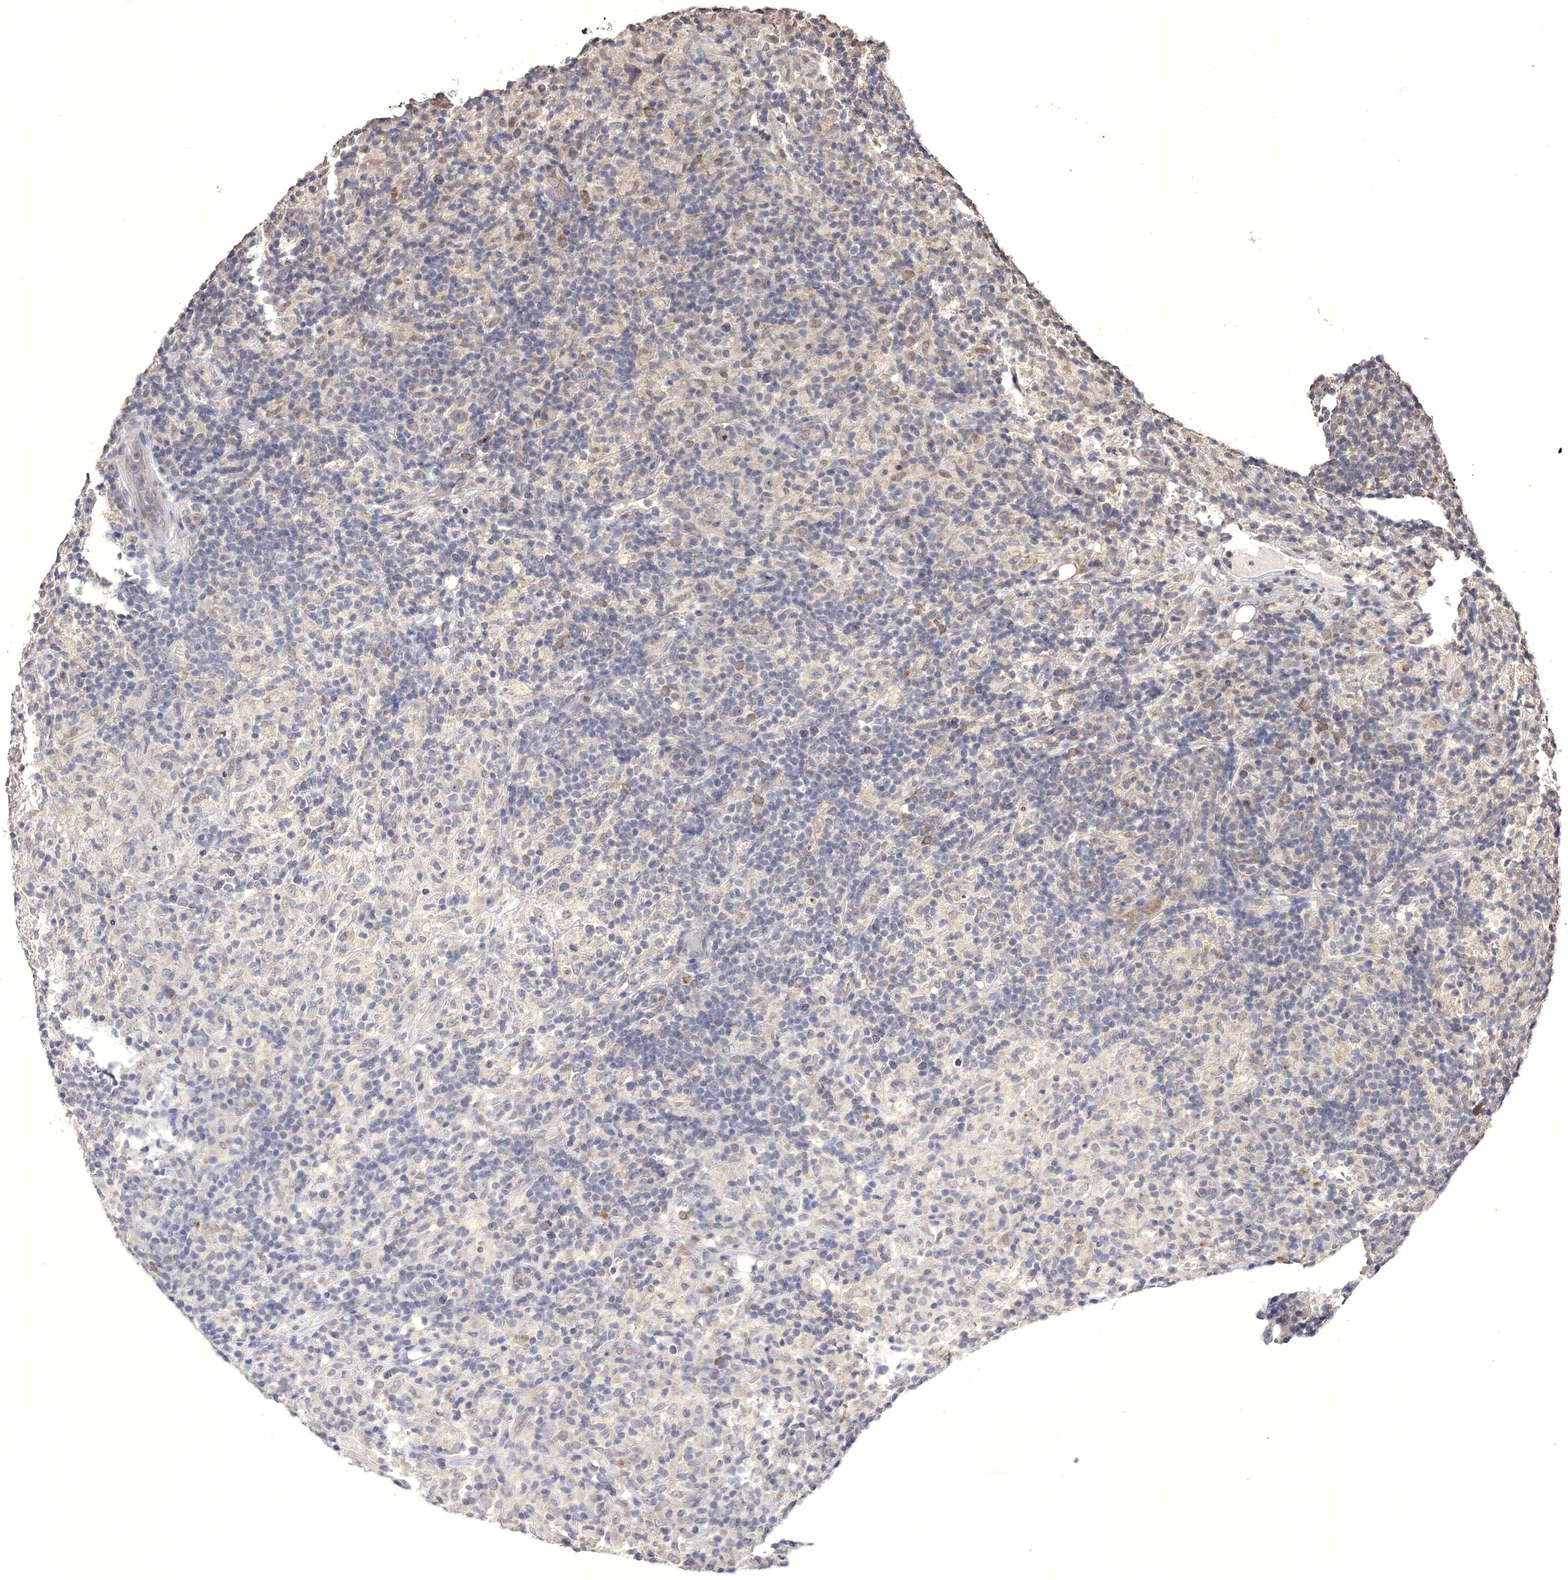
{"staining": {"intensity": "moderate", "quantity": "<25%", "location": "cytoplasmic/membranous"}, "tissue": "lymphoma", "cell_type": "Tumor cells", "image_type": "cancer", "snomed": [{"axis": "morphology", "description": "Hodgkin's disease, NOS"}, {"axis": "topography", "description": "Lymph node"}], "caption": "A brown stain highlights moderate cytoplasmic/membranous positivity of a protein in Hodgkin's disease tumor cells.", "gene": "GPN1", "patient": {"sex": "male", "age": 70}}